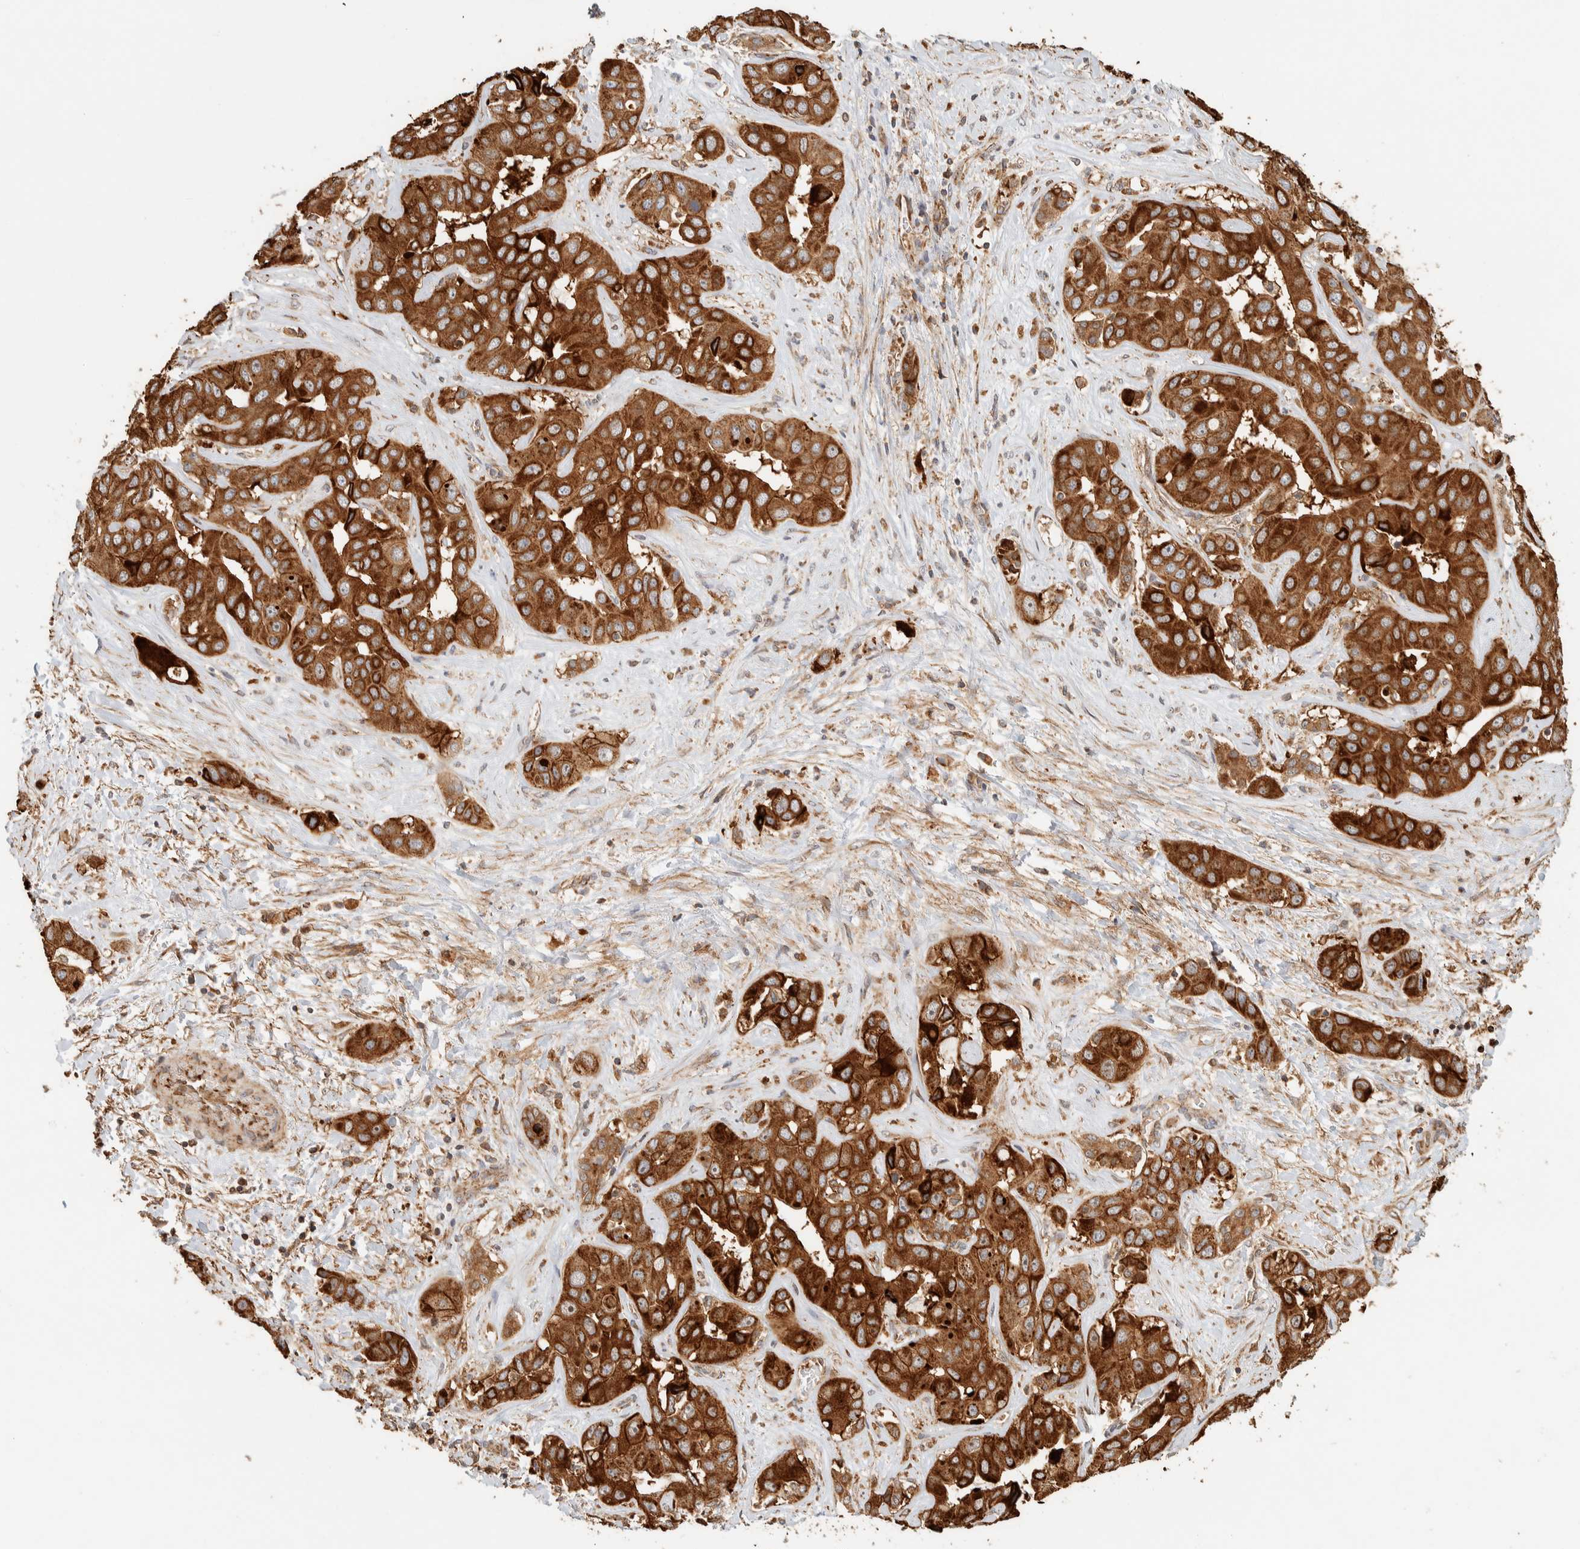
{"staining": {"intensity": "strong", "quantity": ">75%", "location": "cytoplasmic/membranous"}, "tissue": "liver cancer", "cell_type": "Tumor cells", "image_type": "cancer", "snomed": [{"axis": "morphology", "description": "Cholangiocarcinoma"}, {"axis": "topography", "description": "Liver"}], "caption": "High-power microscopy captured an immunohistochemistry (IHC) histopathology image of cholangiocarcinoma (liver), revealing strong cytoplasmic/membranous expression in about >75% of tumor cells.", "gene": "KIF9", "patient": {"sex": "female", "age": 52}}